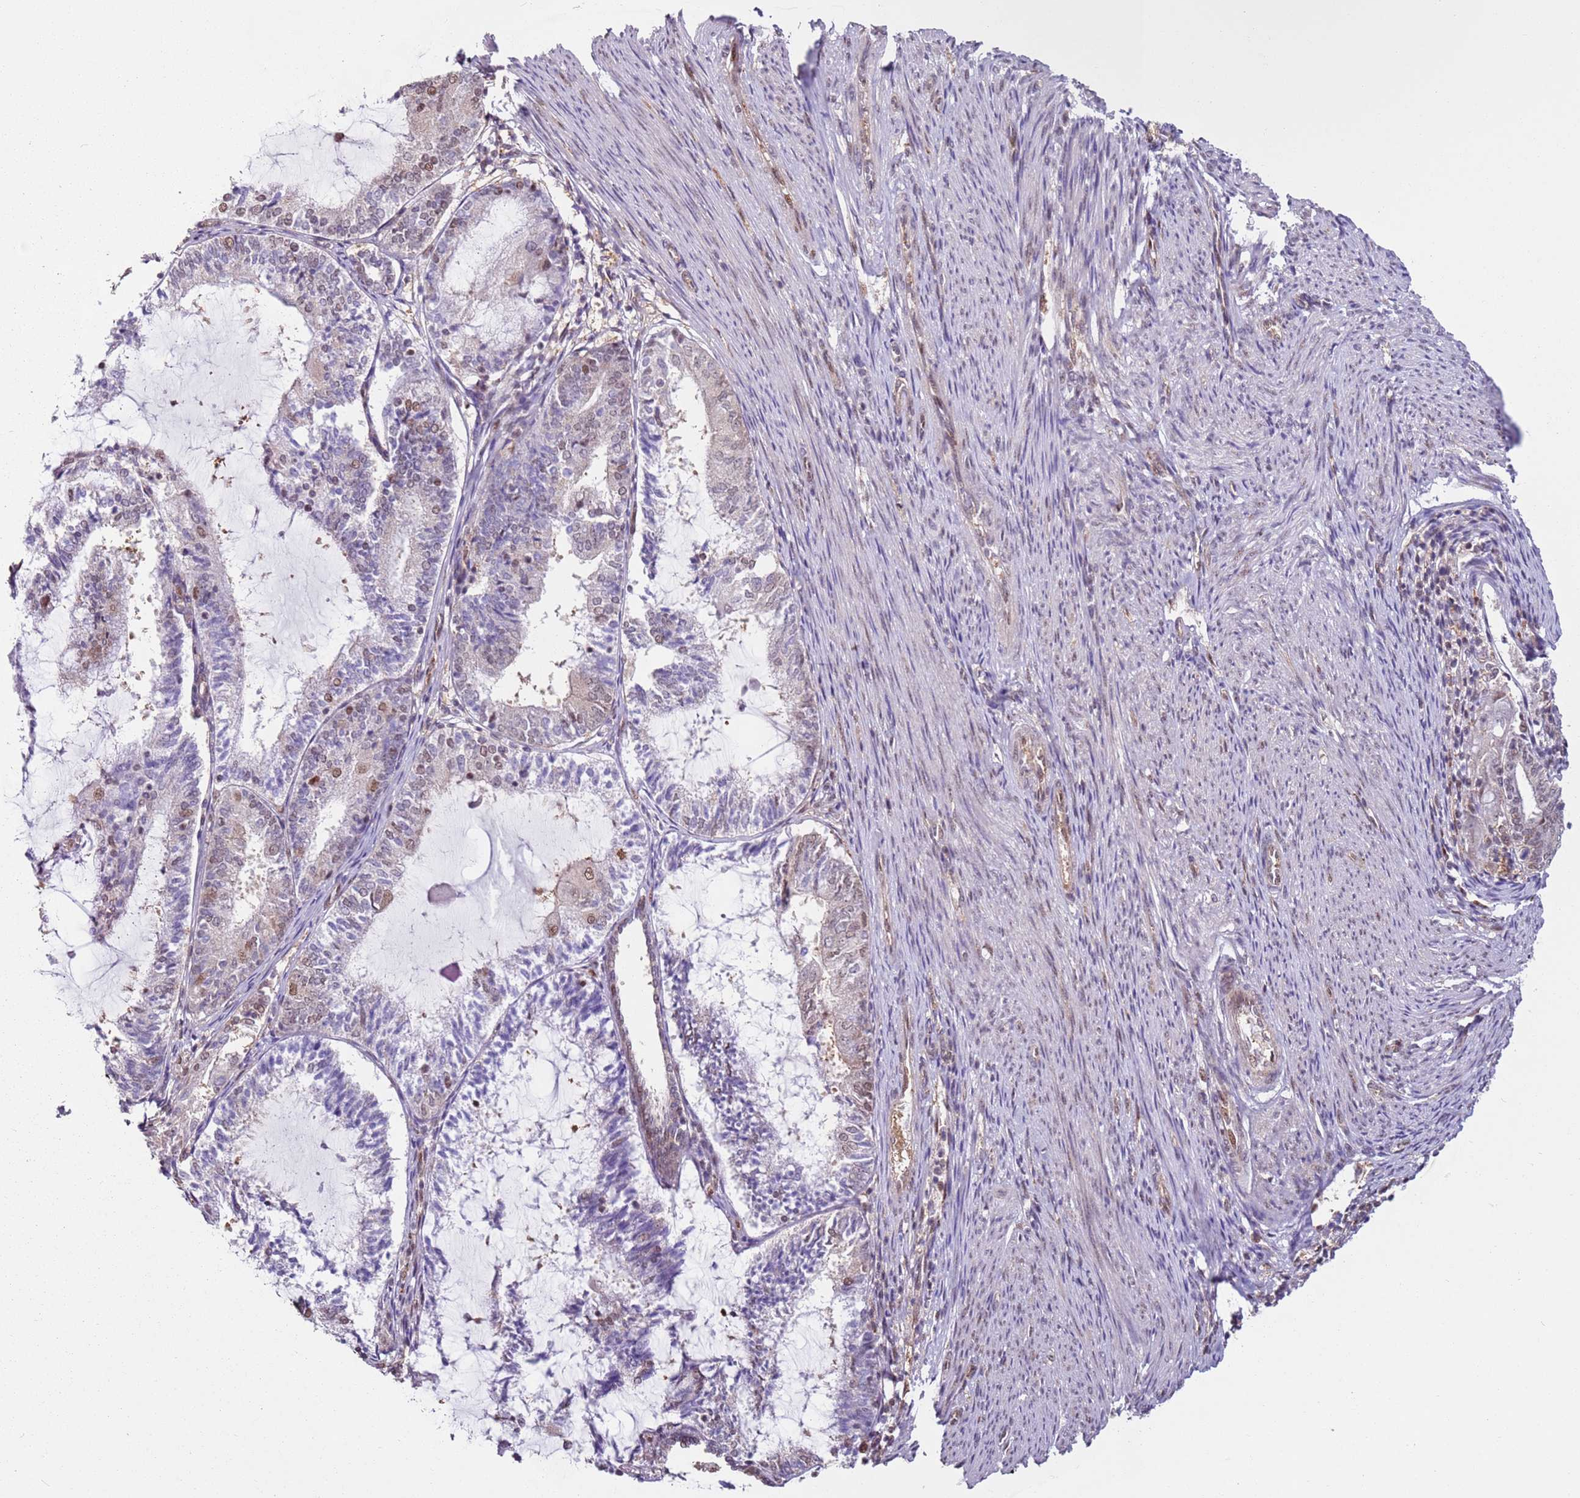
{"staining": {"intensity": "moderate", "quantity": "25%-75%", "location": "nuclear"}, "tissue": "endometrial cancer", "cell_type": "Tumor cells", "image_type": "cancer", "snomed": [{"axis": "morphology", "description": "Adenocarcinoma, NOS"}, {"axis": "topography", "description": "Endometrium"}], "caption": "This micrograph displays immunohistochemistry (IHC) staining of adenocarcinoma (endometrial), with medium moderate nuclear expression in approximately 25%-75% of tumor cells.", "gene": "PSMD4", "patient": {"sex": "female", "age": 81}}